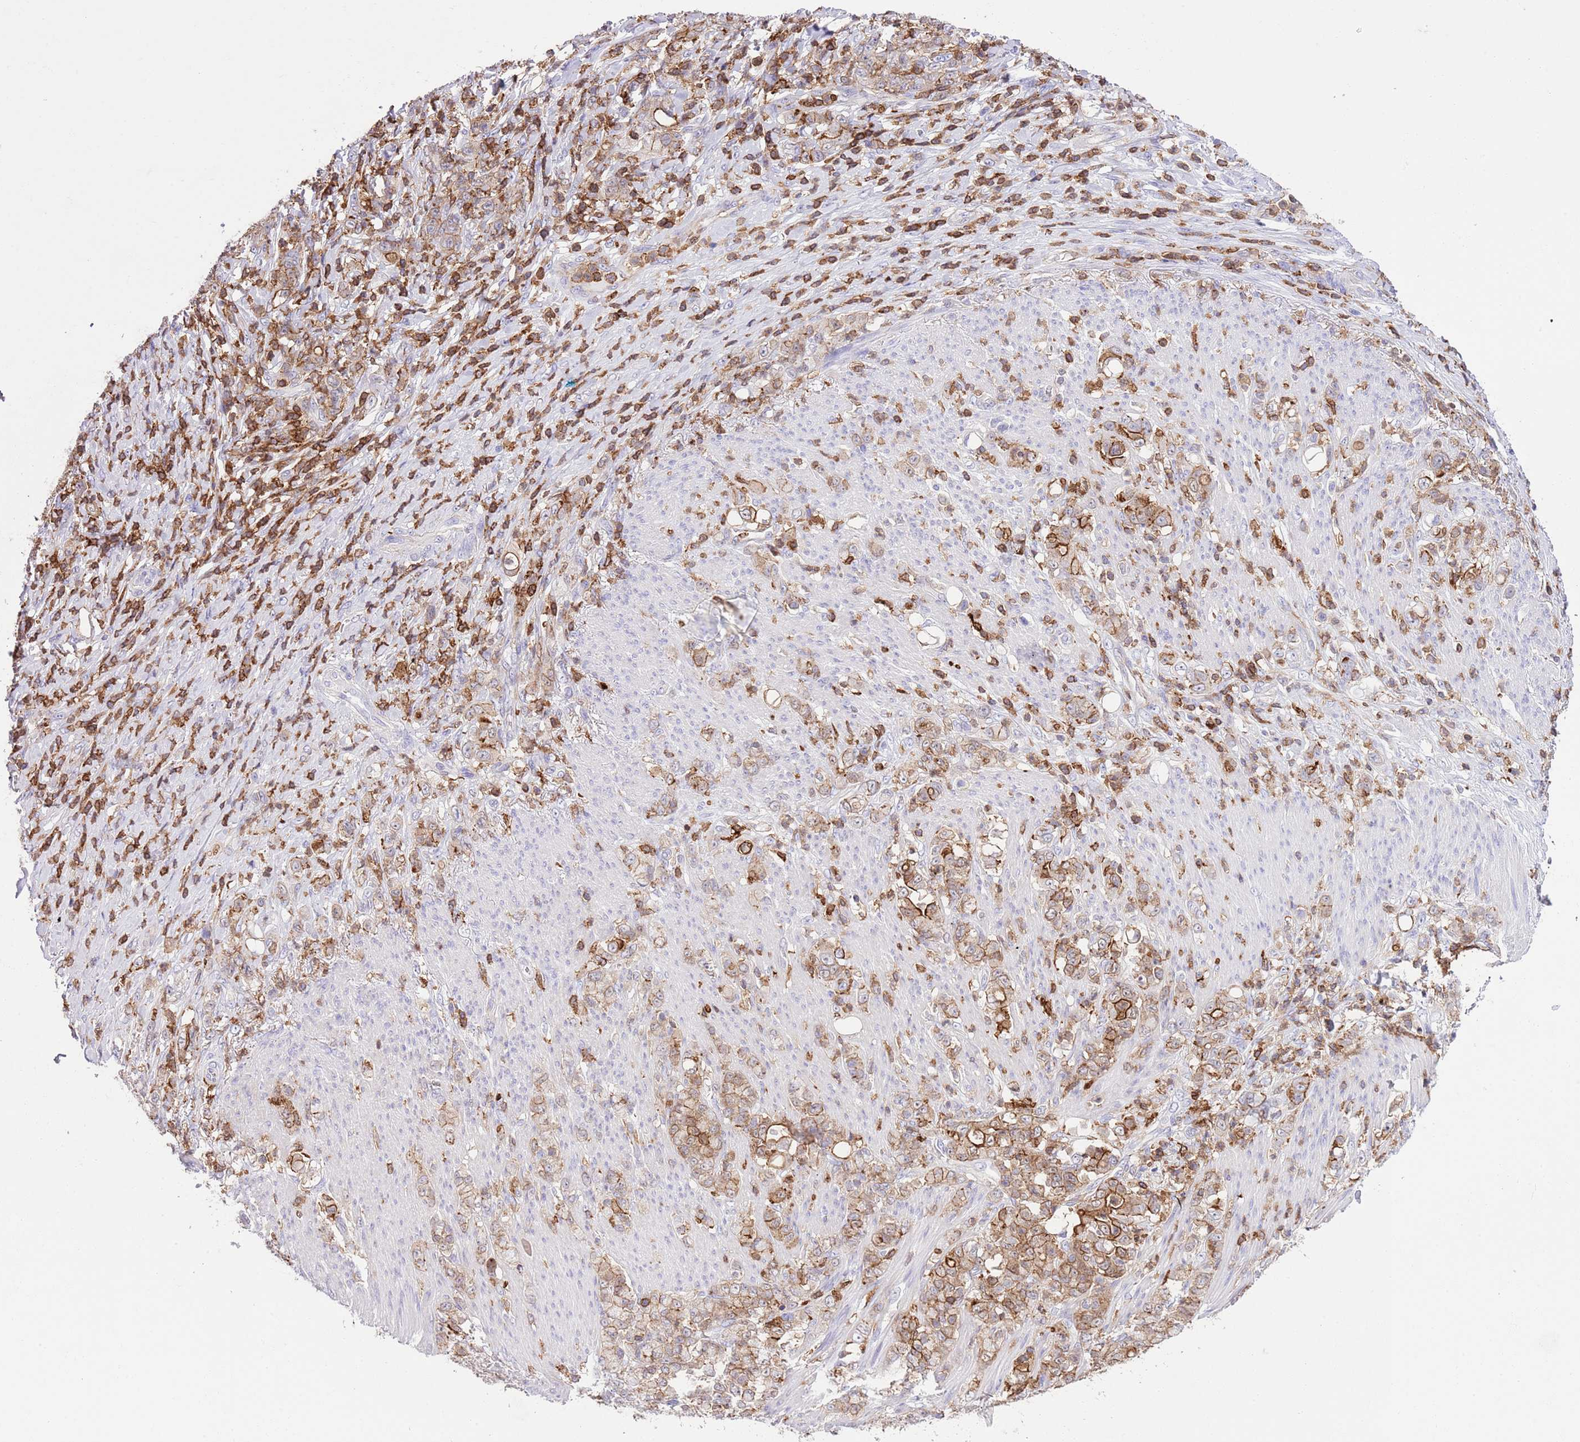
{"staining": {"intensity": "moderate", "quantity": ">75%", "location": "cytoplasmic/membranous"}, "tissue": "stomach cancer", "cell_type": "Tumor cells", "image_type": "cancer", "snomed": [{"axis": "morphology", "description": "Normal tissue, NOS"}, {"axis": "morphology", "description": "Adenocarcinoma, NOS"}, {"axis": "topography", "description": "Stomach"}], "caption": "DAB immunohistochemical staining of stomach cancer (adenocarcinoma) demonstrates moderate cytoplasmic/membranous protein staining in about >75% of tumor cells. Immunohistochemistry stains the protein in brown and the nuclei are stained blue.", "gene": "EFHD2", "patient": {"sex": "female", "age": 79}}